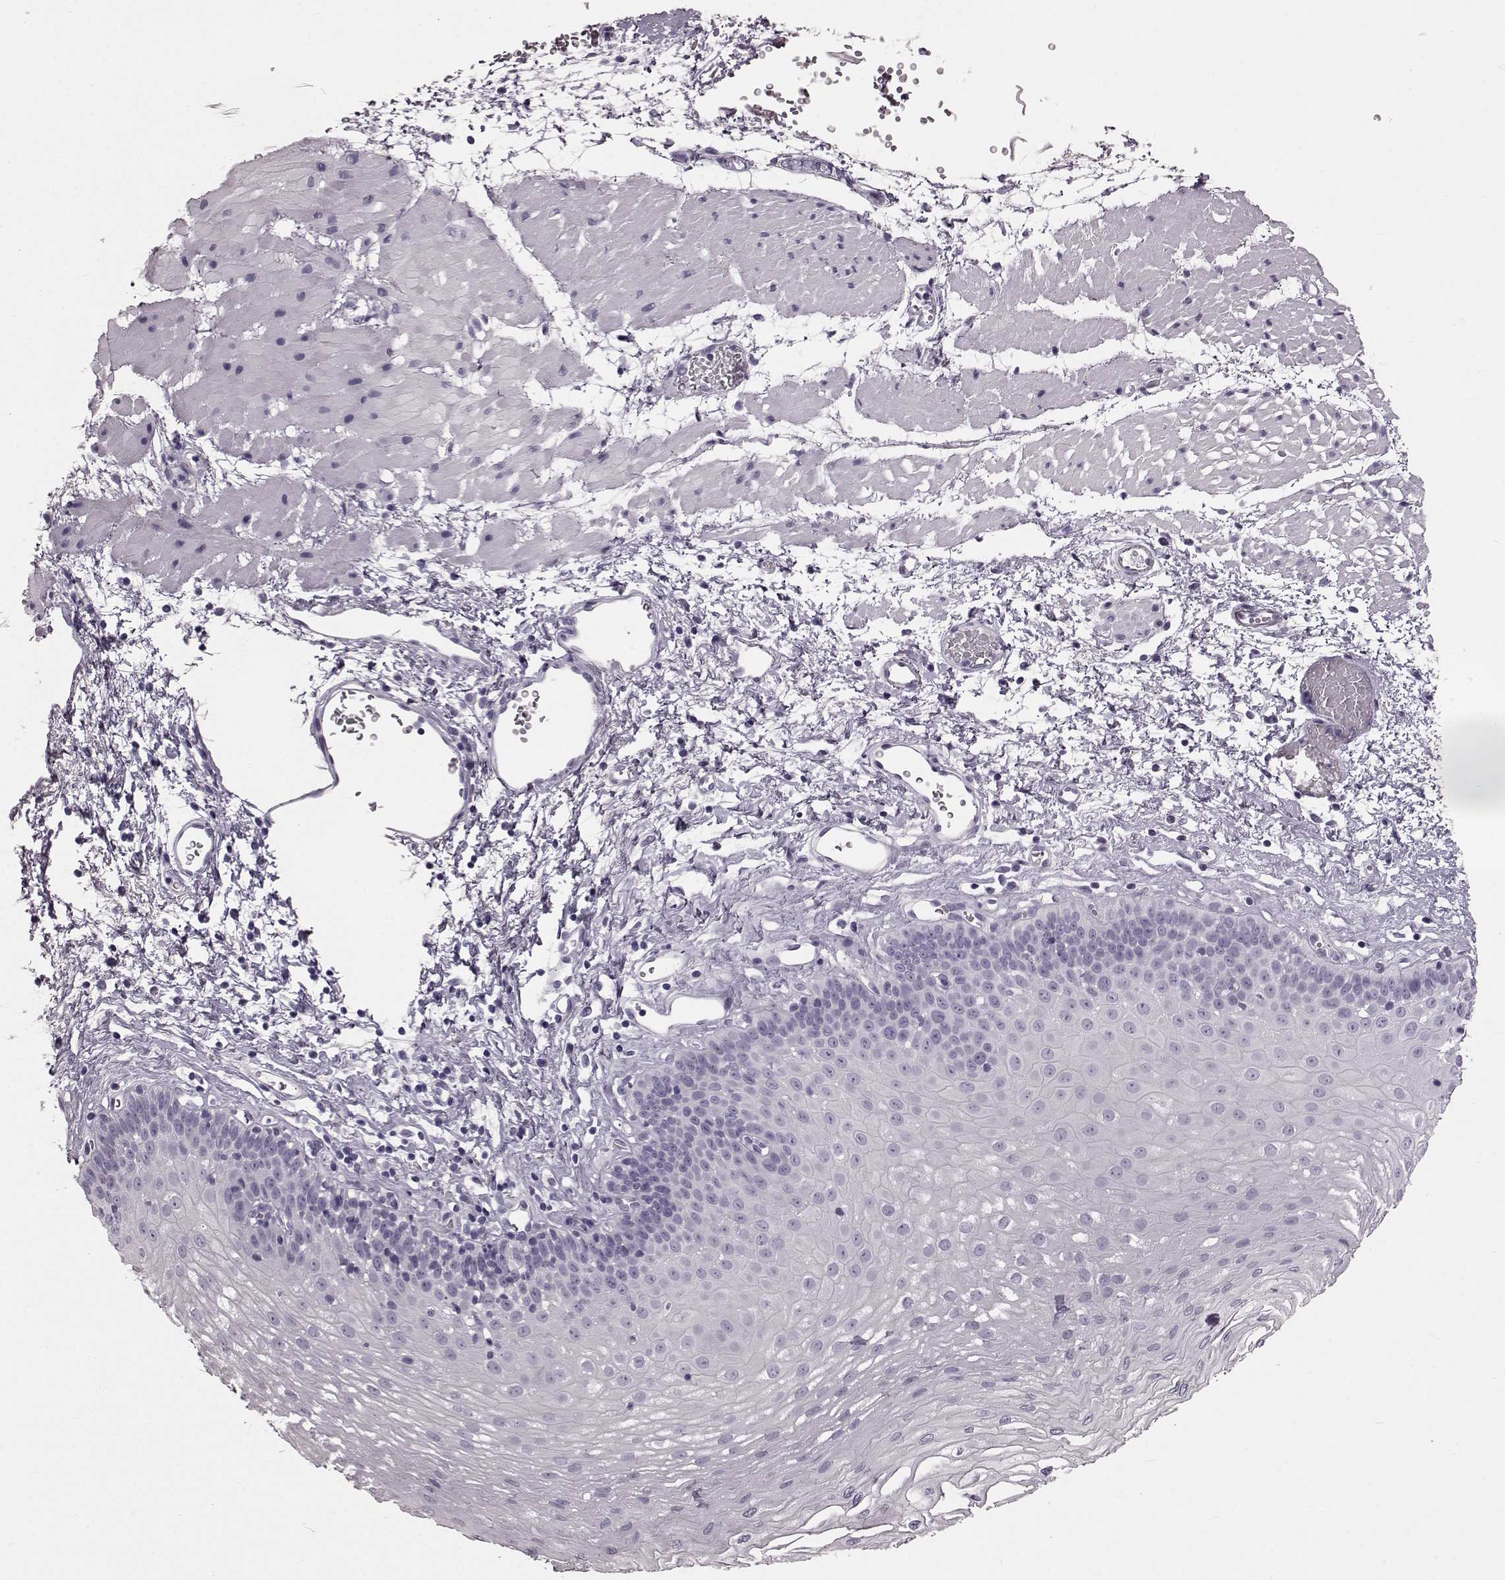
{"staining": {"intensity": "negative", "quantity": "none", "location": "none"}, "tissue": "esophagus", "cell_type": "Squamous epithelial cells", "image_type": "normal", "snomed": [{"axis": "morphology", "description": "Normal tissue, NOS"}, {"axis": "topography", "description": "Esophagus"}], "caption": "Protein analysis of unremarkable esophagus displays no significant positivity in squamous epithelial cells. (DAB immunohistochemistry (IHC) visualized using brightfield microscopy, high magnification).", "gene": "TCHHL1", "patient": {"sex": "female", "age": 62}}